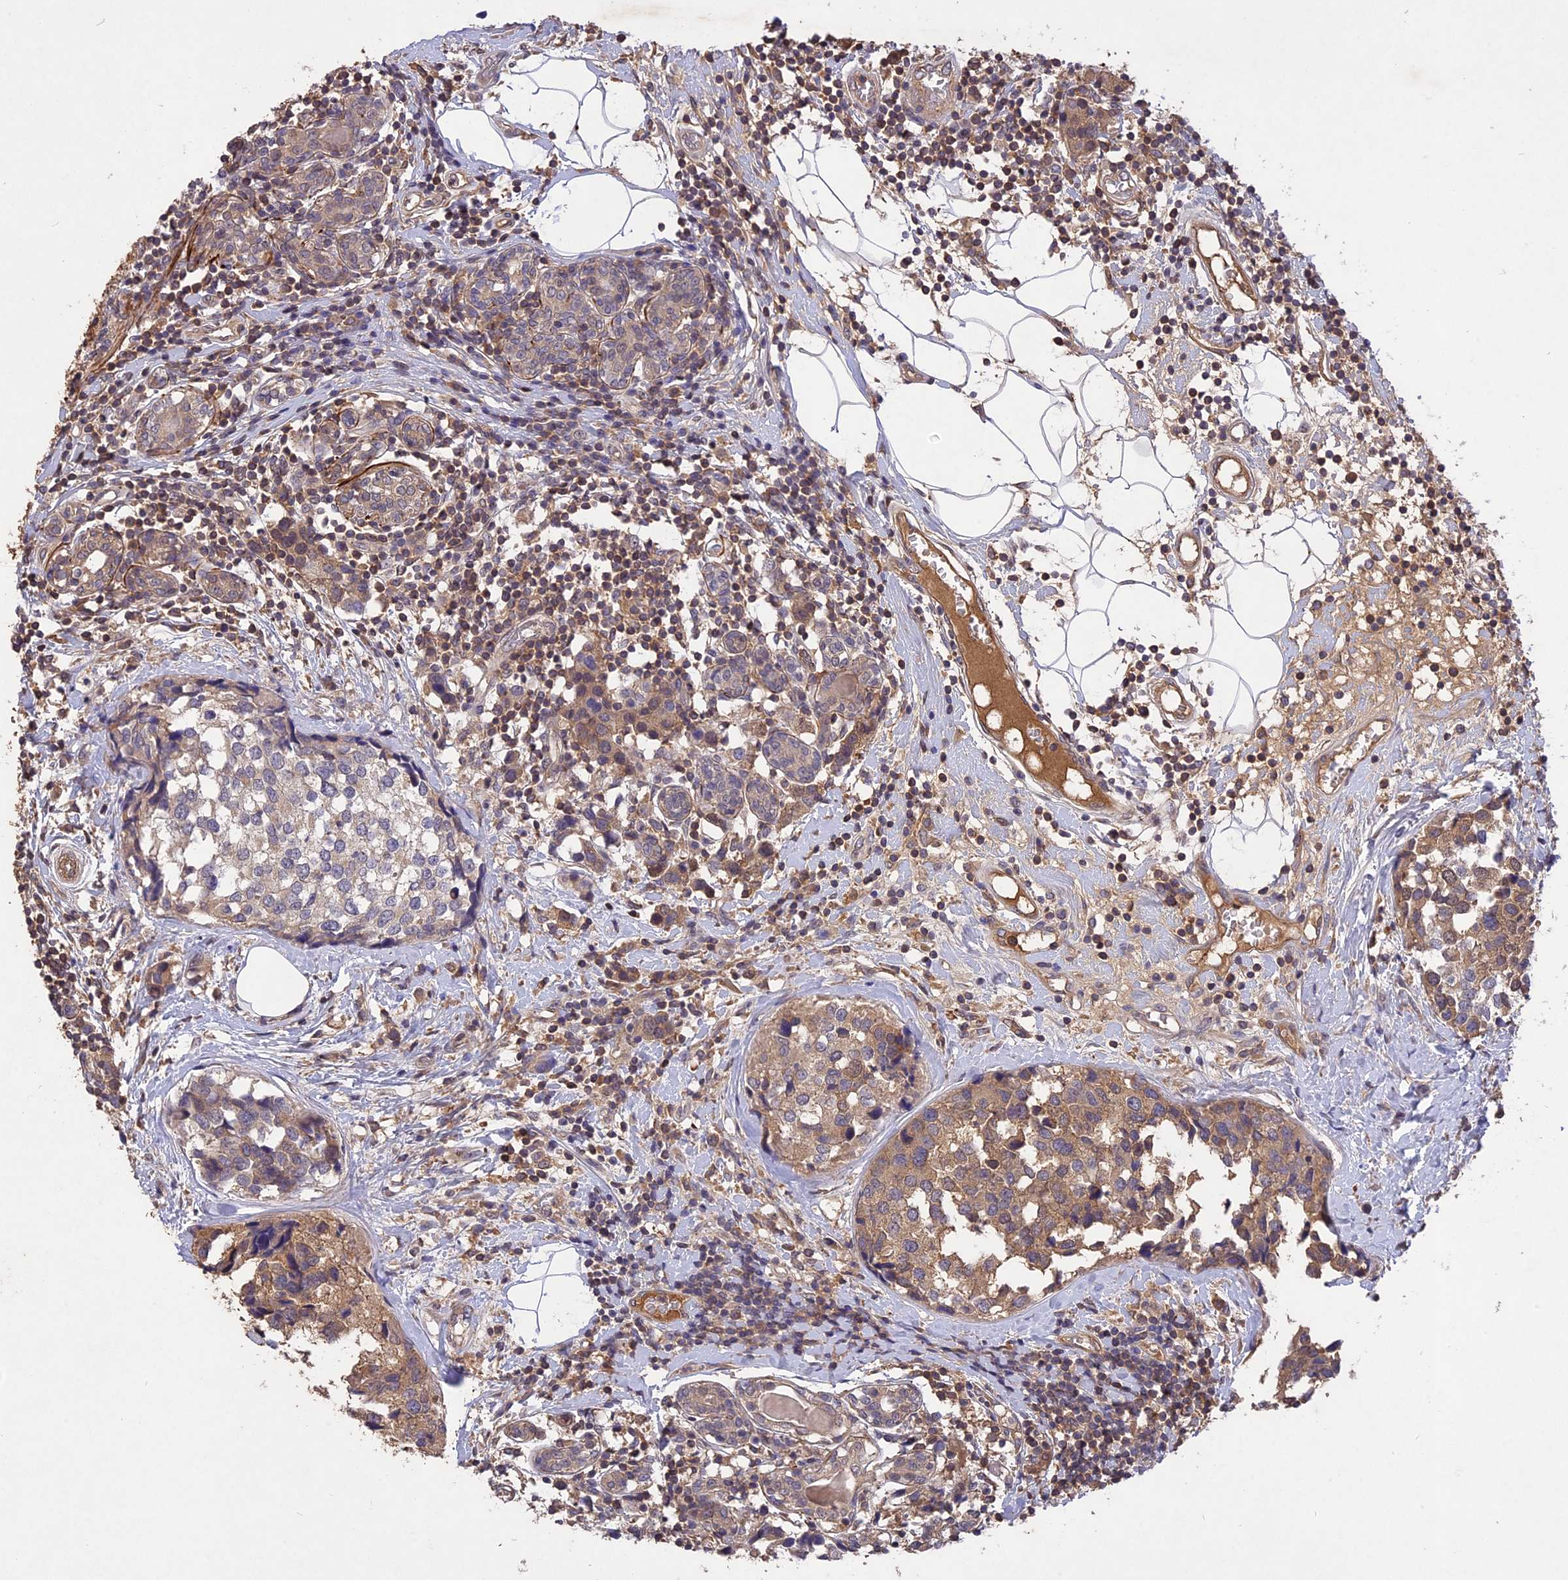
{"staining": {"intensity": "moderate", "quantity": "<25%", "location": "cytoplasmic/membranous"}, "tissue": "breast cancer", "cell_type": "Tumor cells", "image_type": "cancer", "snomed": [{"axis": "morphology", "description": "Lobular carcinoma"}, {"axis": "topography", "description": "Breast"}], "caption": "A histopathology image of breast cancer (lobular carcinoma) stained for a protein demonstrates moderate cytoplasmic/membranous brown staining in tumor cells. Nuclei are stained in blue.", "gene": "ADO", "patient": {"sex": "female", "age": 59}}